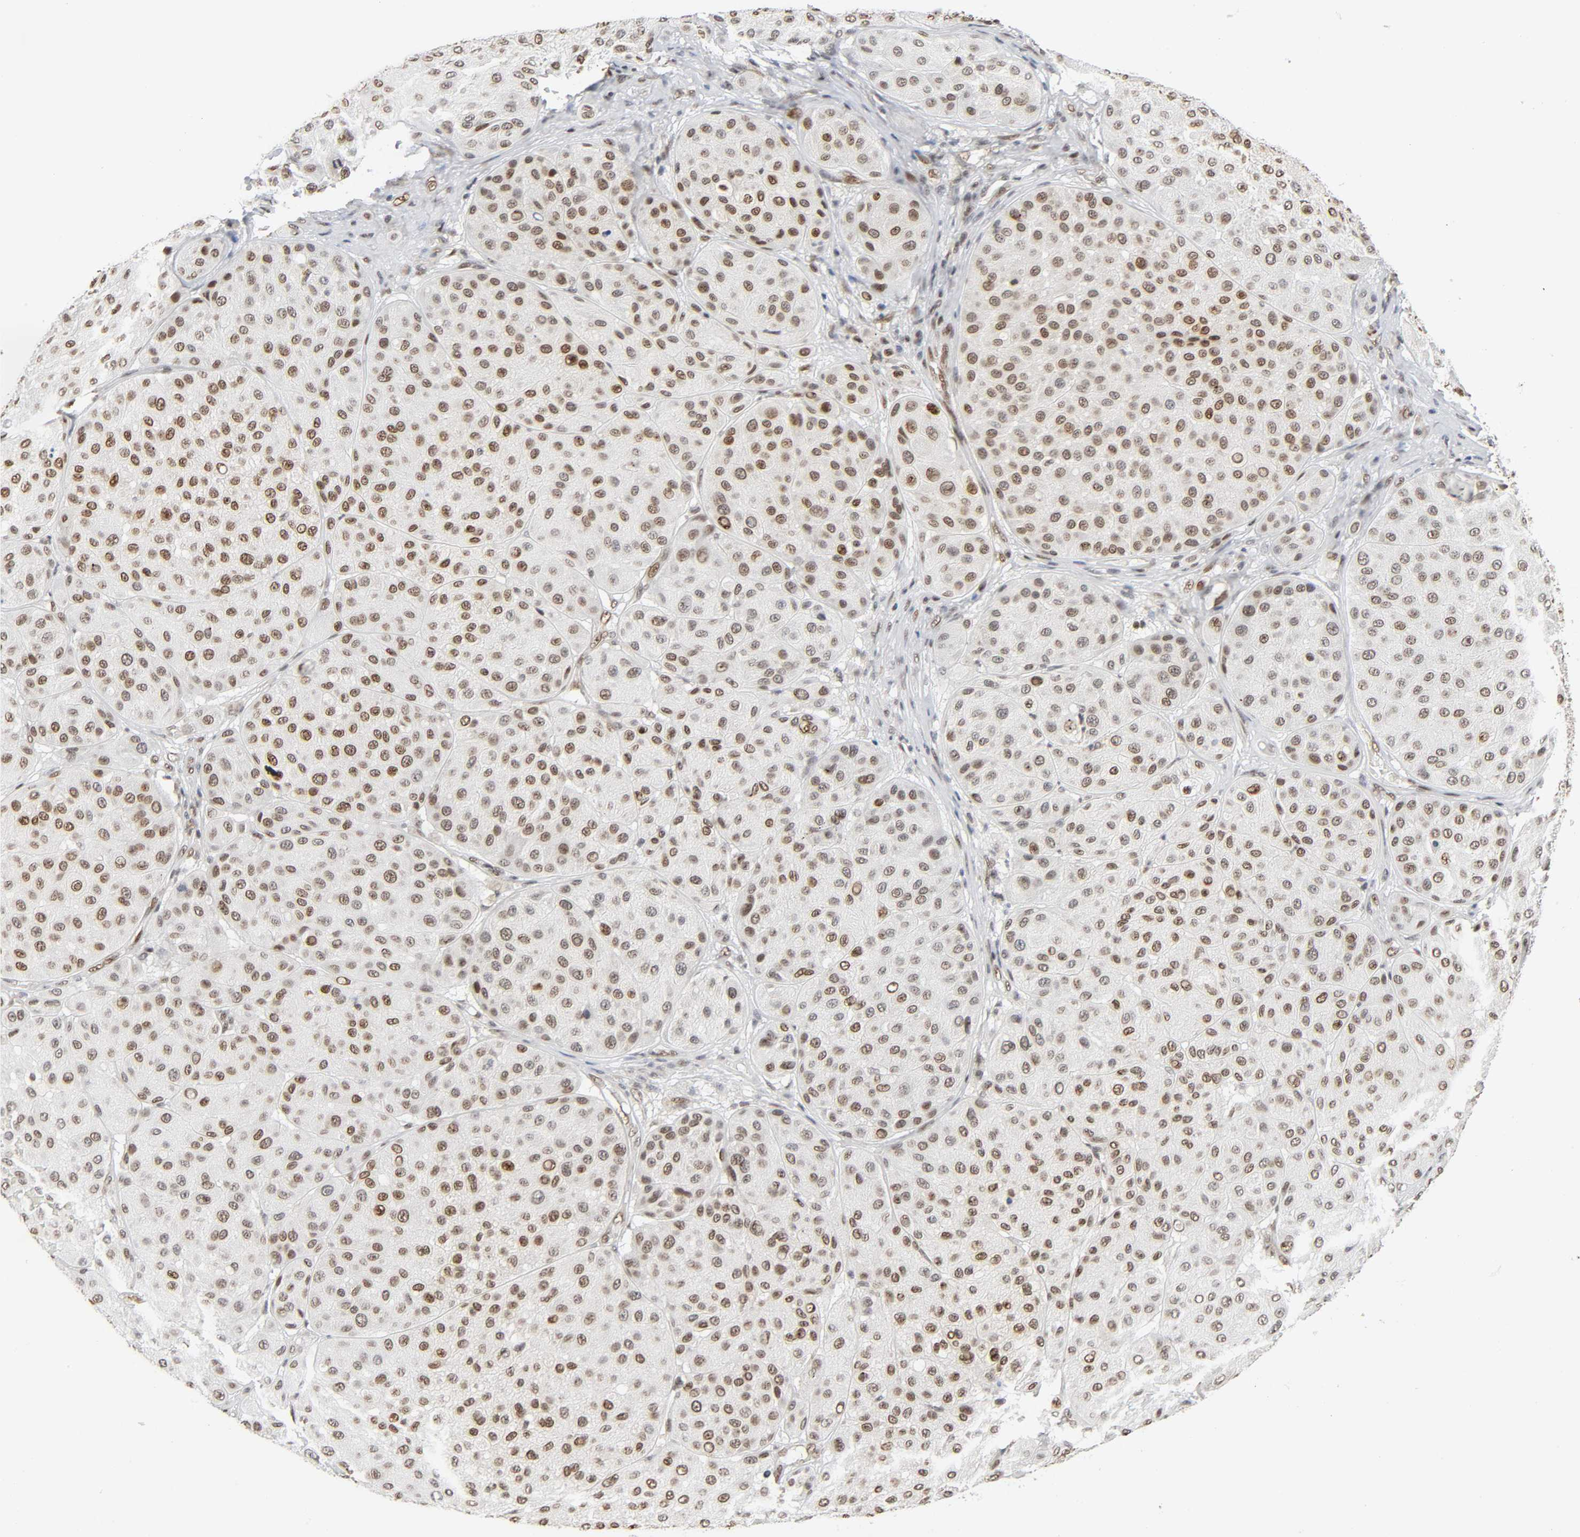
{"staining": {"intensity": "moderate", "quantity": ">75%", "location": "nuclear"}, "tissue": "melanoma", "cell_type": "Tumor cells", "image_type": "cancer", "snomed": [{"axis": "morphology", "description": "Normal tissue, NOS"}, {"axis": "morphology", "description": "Malignant melanoma, Metastatic site"}, {"axis": "topography", "description": "Skin"}], "caption": "Protein positivity by immunohistochemistry demonstrates moderate nuclear positivity in approximately >75% of tumor cells in malignant melanoma (metastatic site).", "gene": "SUMO1", "patient": {"sex": "male", "age": 41}}